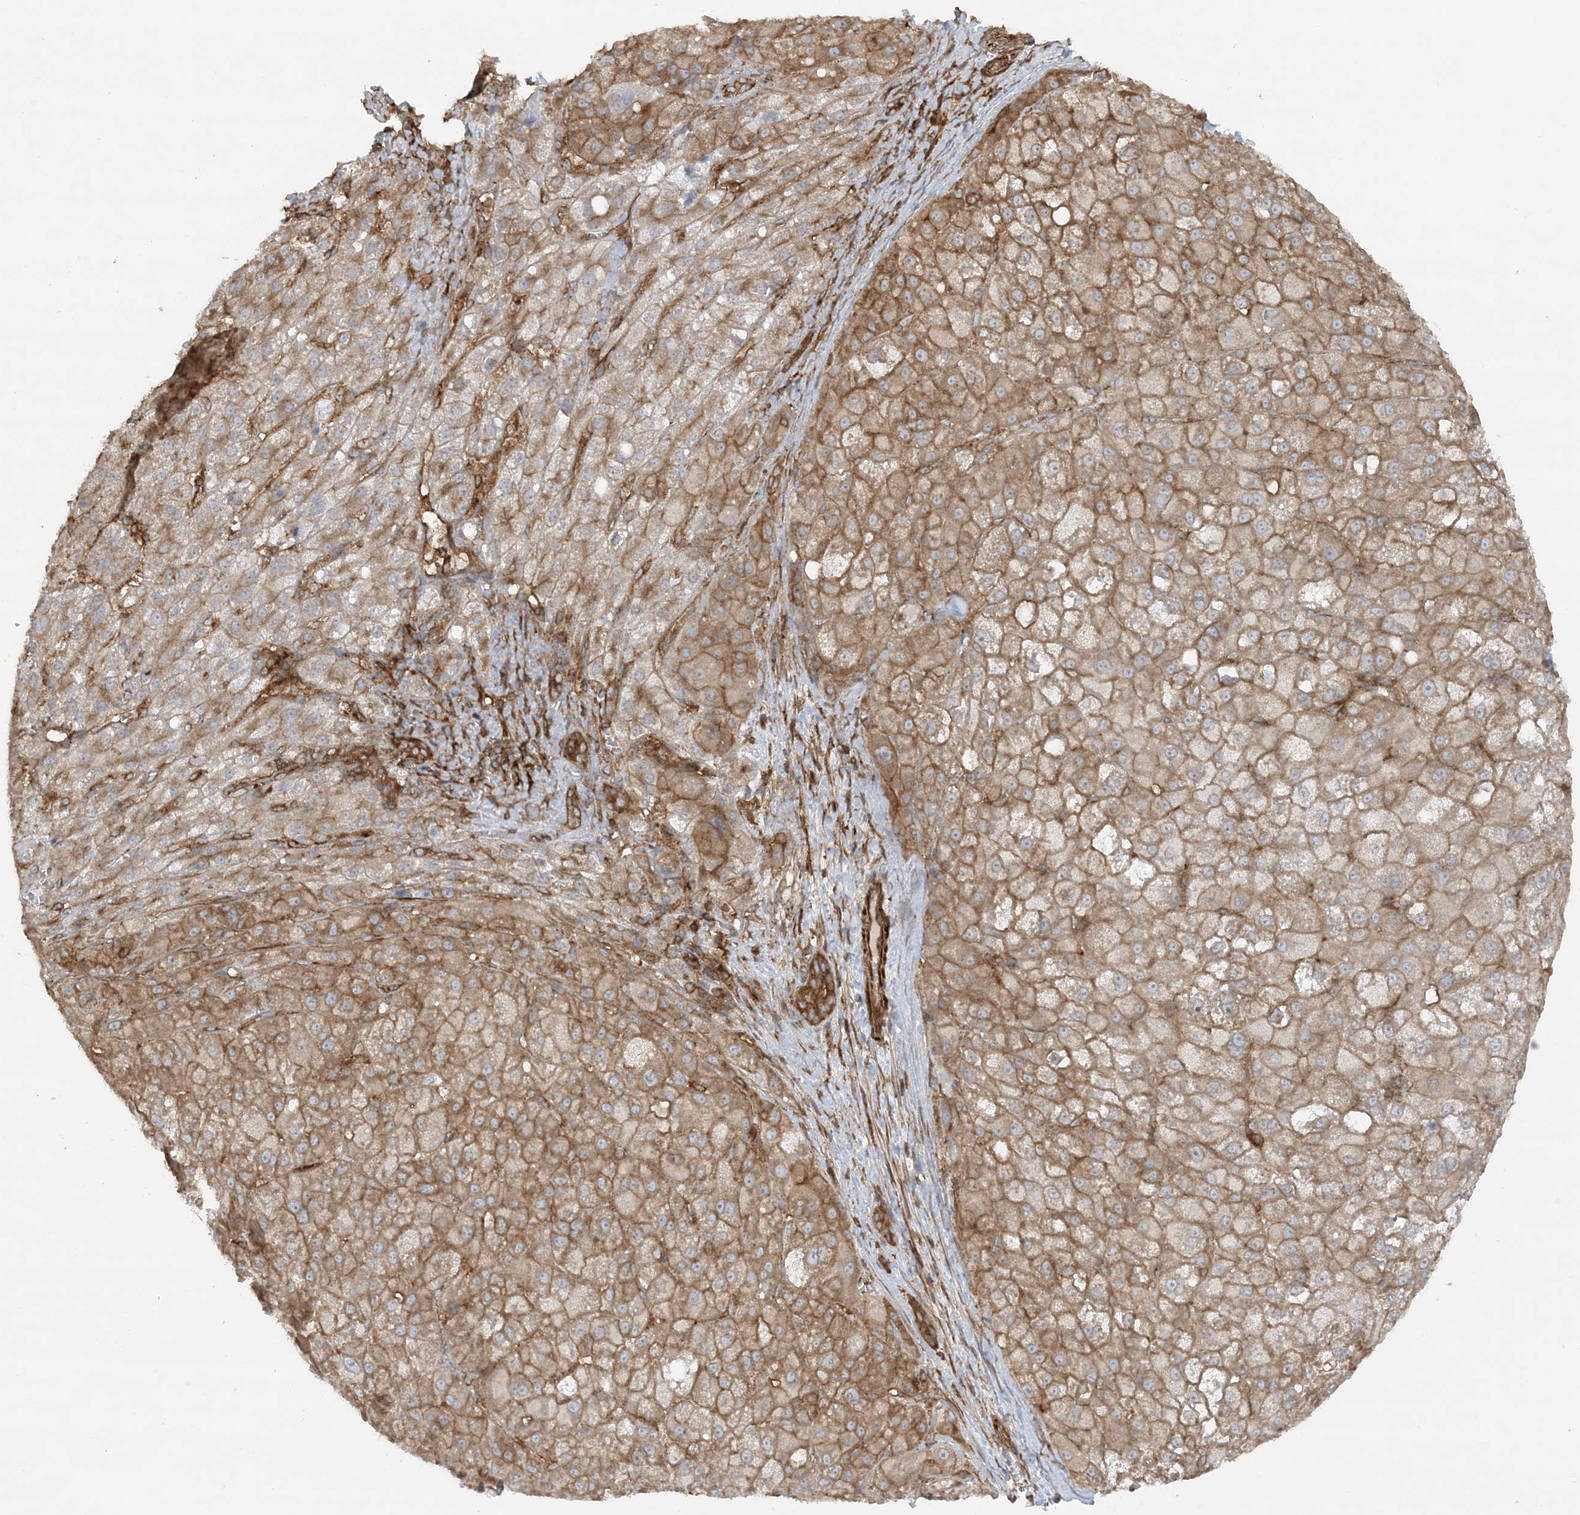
{"staining": {"intensity": "moderate", "quantity": ">75%", "location": "cytoplasmic/membranous"}, "tissue": "liver cancer", "cell_type": "Tumor cells", "image_type": "cancer", "snomed": [{"axis": "morphology", "description": "Carcinoma, Hepatocellular, NOS"}, {"axis": "topography", "description": "Liver"}], "caption": "Liver hepatocellular carcinoma stained with a protein marker displays moderate staining in tumor cells.", "gene": "STAM2", "patient": {"sex": "male", "age": 57}}